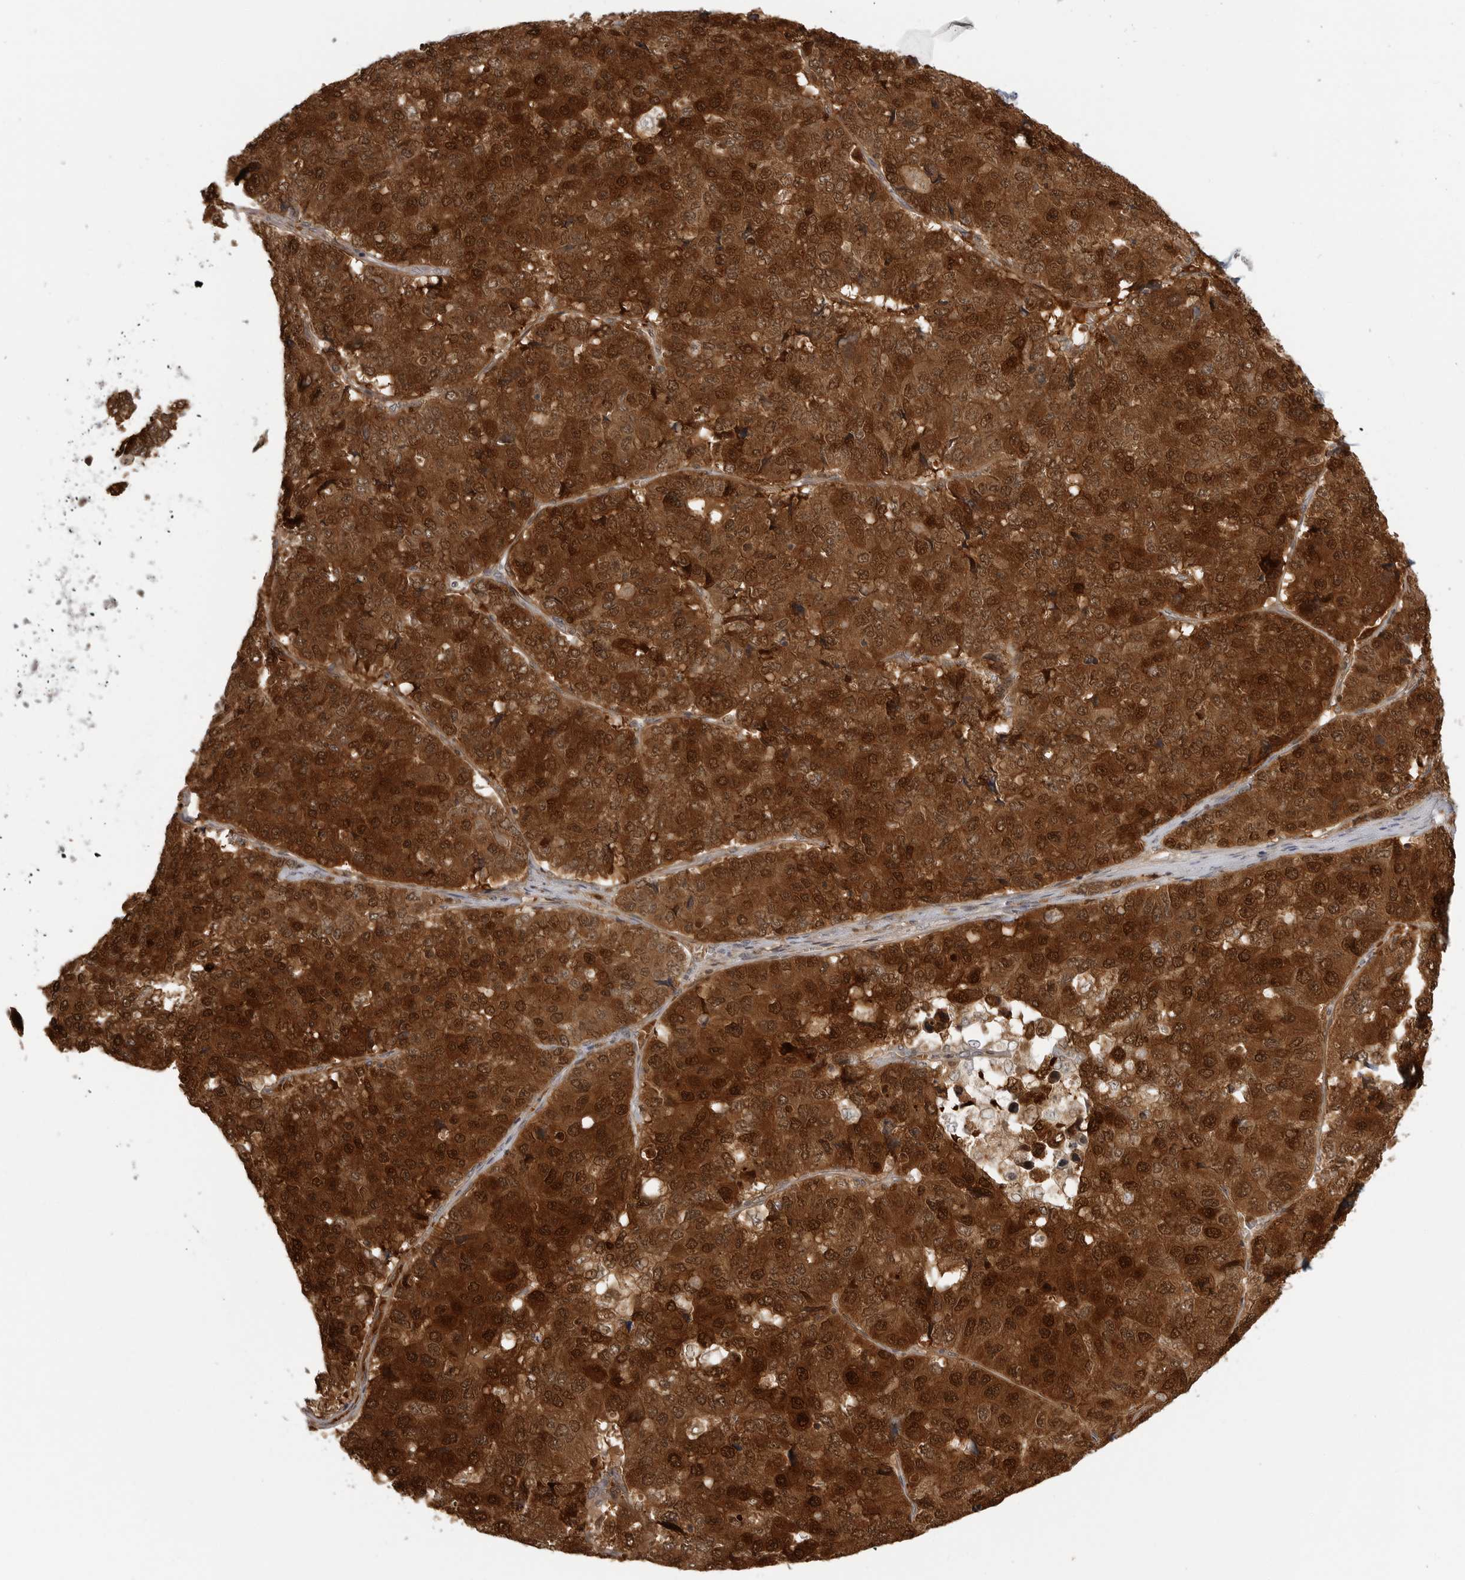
{"staining": {"intensity": "strong", "quantity": ">75%", "location": "cytoplasmic/membranous,nuclear"}, "tissue": "pancreatic cancer", "cell_type": "Tumor cells", "image_type": "cancer", "snomed": [{"axis": "morphology", "description": "Adenocarcinoma, NOS"}, {"axis": "topography", "description": "Pancreas"}], "caption": "Immunohistochemical staining of adenocarcinoma (pancreatic) demonstrates strong cytoplasmic/membranous and nuclear protein expression in approximately >75% of tumor cells. The staining was performed using DAB (3,3'-diaminobenzidine), with brown indicating positive protein expression. Nuclei are stained blue with hematoxylin.", "gene": "CTIF", "patient": {"sex": "male", "age": 50}}